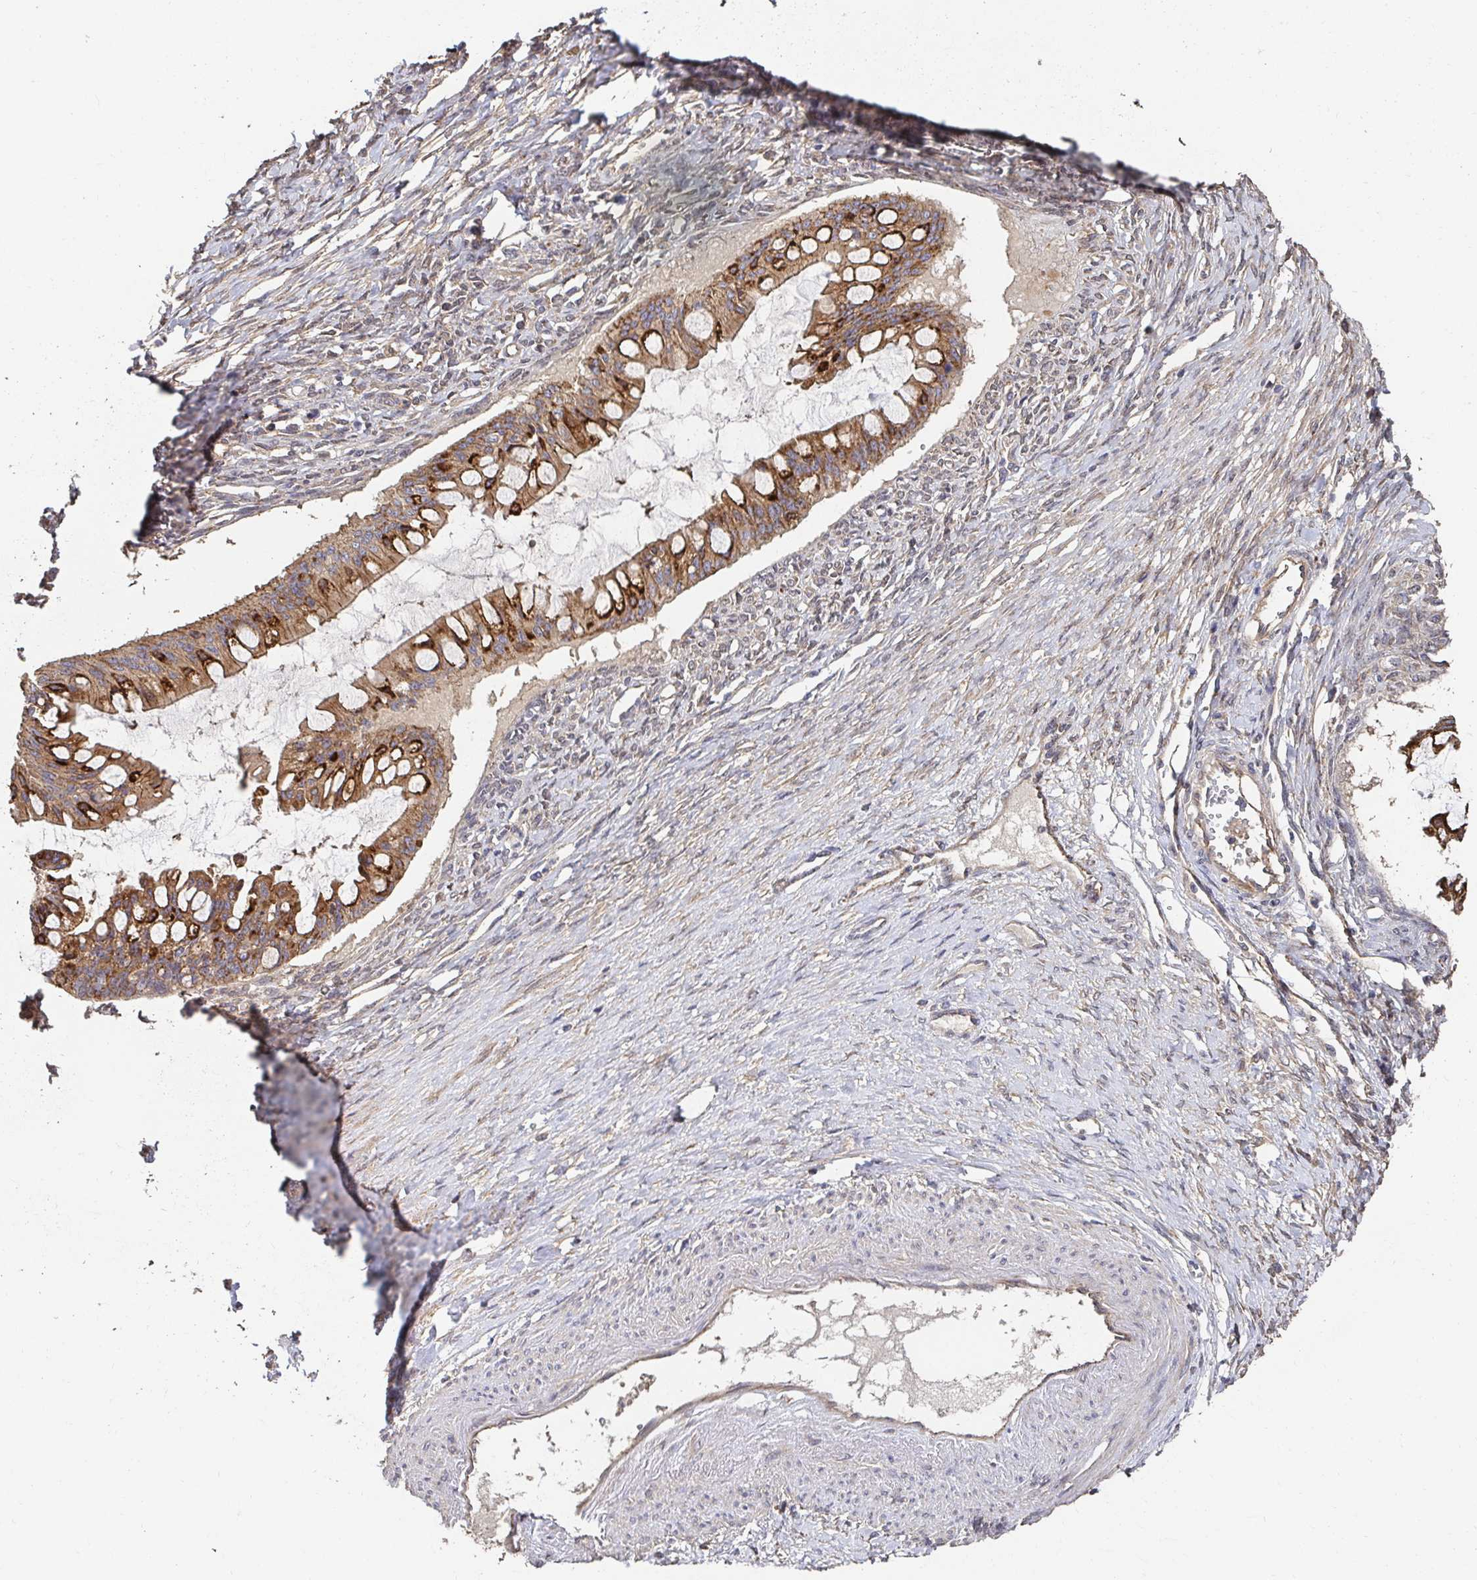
{"staining": {"intensity": "moderate", "quantity": ">75%", "location": "cytoplasmic/membranous"}, "tissue": "ovarian cancer", "cell_type": "Tumor cells", "image_type": "cancer", "snomed": [{"axis": "morphology", "description": "Cystadenocarcinoma, mucinous, NOS"}, {"axis": "topography", "description": "Ovary"}], "caption": "High-power microscopy captured an IHC histopathology image of mucinous cystadenocarcinoma (ovarian), revealing moderate cytoplasmic/membranous staining in about >75% of tumor cells. (IHC, brightfield microscopy, high magnification).", "gene": "APBB1", "patient": {"sex": "female", "age": 73}}